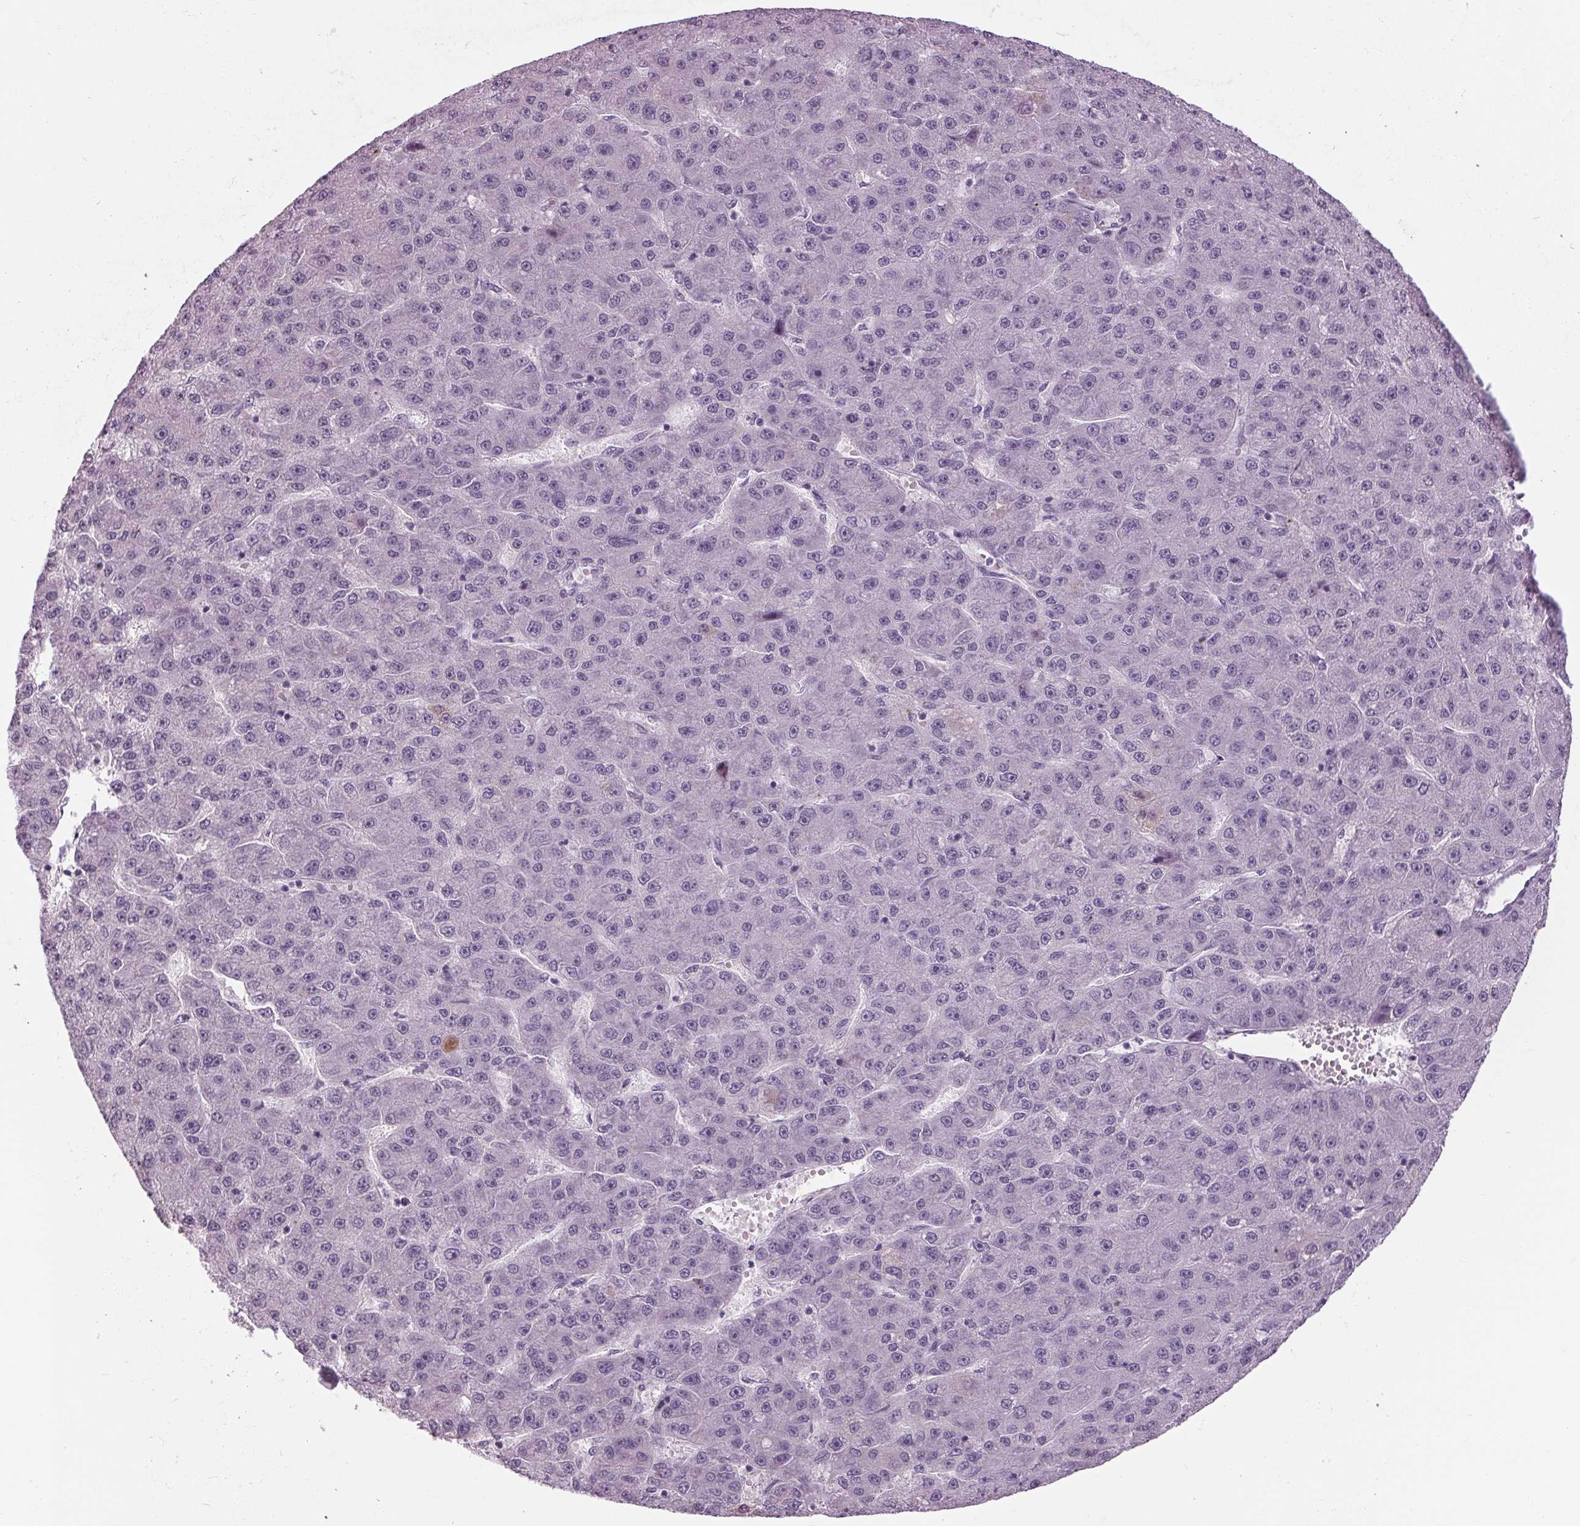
{"staining": {"intensity": "negative", "quantity": "none", "location": "none"}, "tissue": "liver cancer", "cell_type": "Tumor cells", "image_type": "cancer", "snomed": [{"axis": "morphology", "description": "Carcinoma, Hepatocellular, NOS"}, {"axis": "topography", "description": "Liver"}], "caption": "Liver hepatocellular carcinoma stained for a protein using IHC displays no staining tumor cells.", "gene": "CYP3A43", "patient": {"sex": "male", "age": 67}}